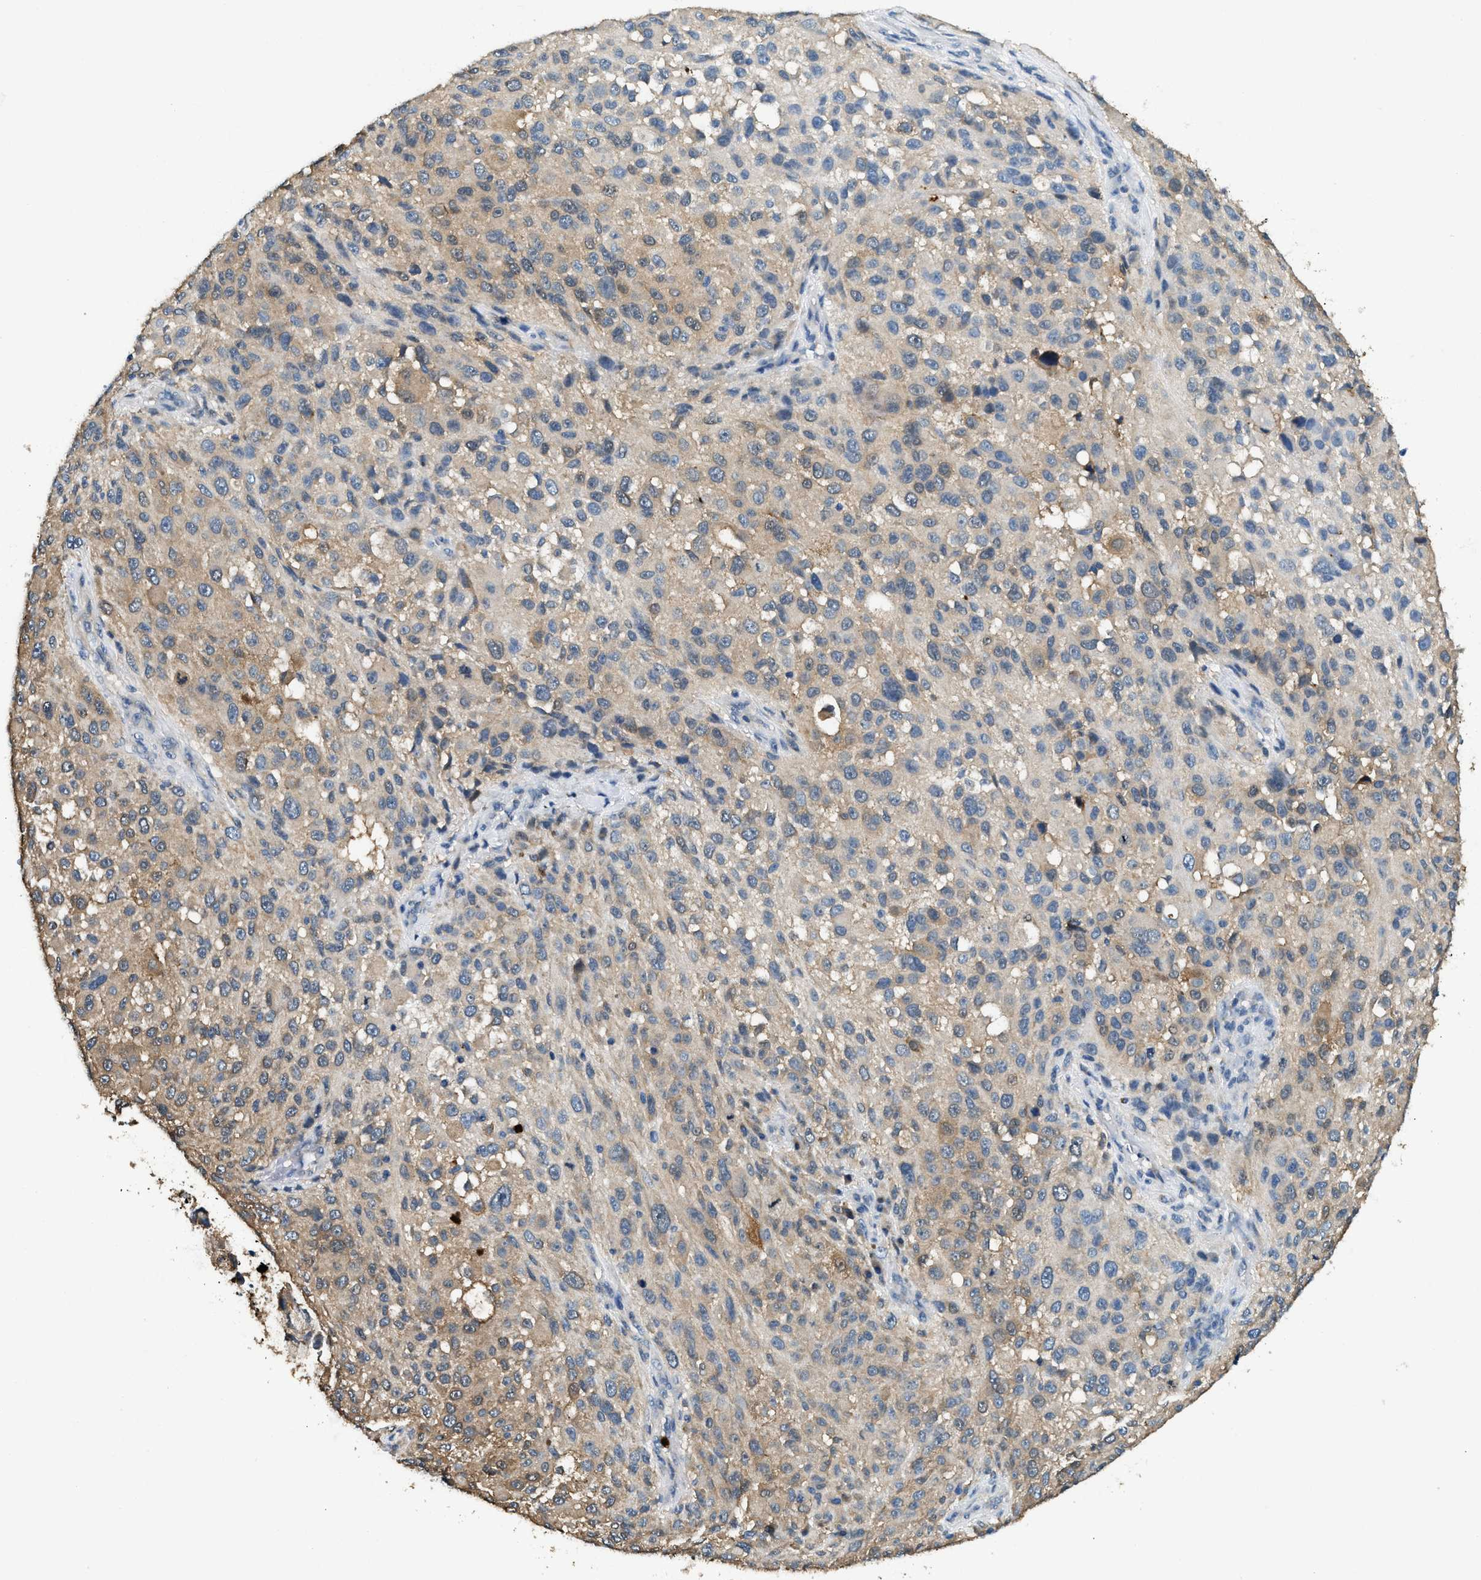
{"staining": {"intensity": "weak", "quantity": "25%-75%", "location": "cytoplasmic/membranous"}, "tissue": "melanoma", "cell_type": "Tumor cells", "image_type": "cancer", "snomed": [{"axis": "morphology", "description": "Necrosis, NOS"}, {"axis": "morphology", "description": "Malignant melanoma, NOS"}, {"axis": "topography", "description": "Skin"}], "caption": "Immunohistochemical staining of malignant melanoma exhibits low levels of weak cytoplasmic/membranous protein expression in approximately 25%-75% of tumor cells. (brown staining indicates protein expression, while blue staining denotes nuclei).", "gene": "ANXA3", "patient": {"sex": "female", "age": 87}}